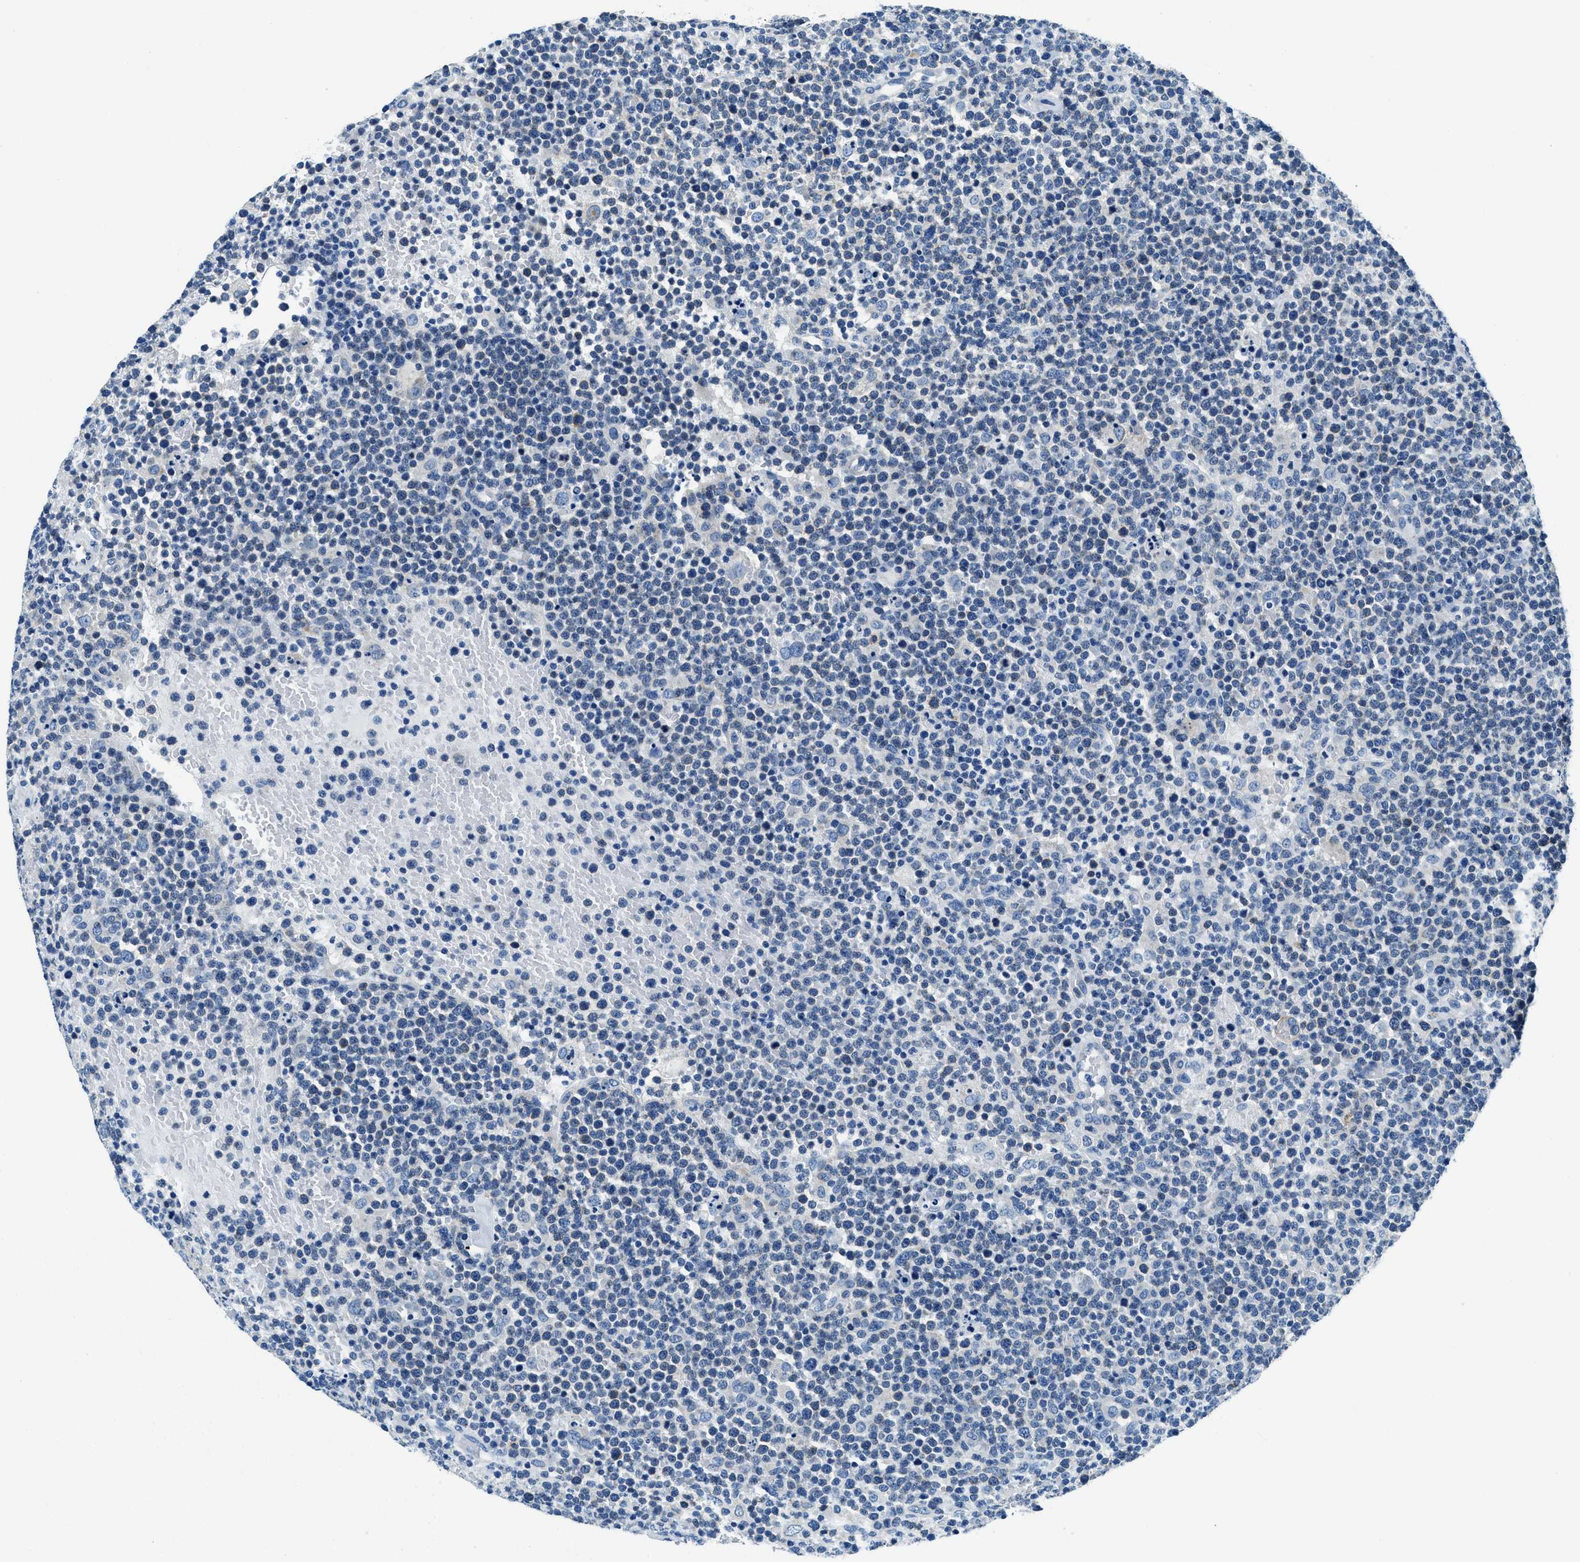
{"staining": {"intensity": "negative", "quantity": "none", "location": "none"}, "tissue": "lymphoma", "cell_type": "Tumor cells", "image_type": "cancer", "snomed": [{"axis": "morphology", "description": "Malignant lymphoma, non-Hodgkin's type, High grade"}, {"axis": "topography", "description": "Lymph node"}], "caption": "Malignant lymphoma, non-Hodgkin's type (high-grade) was stained to show a protein in brown. There is no significant staining in tumor cells. (DAB (3,3'-diaminobenzidine) immunohistochemistry, high magnification).", "gene": "UBAC2", "patient": {"sex": "male", "age": 61}}